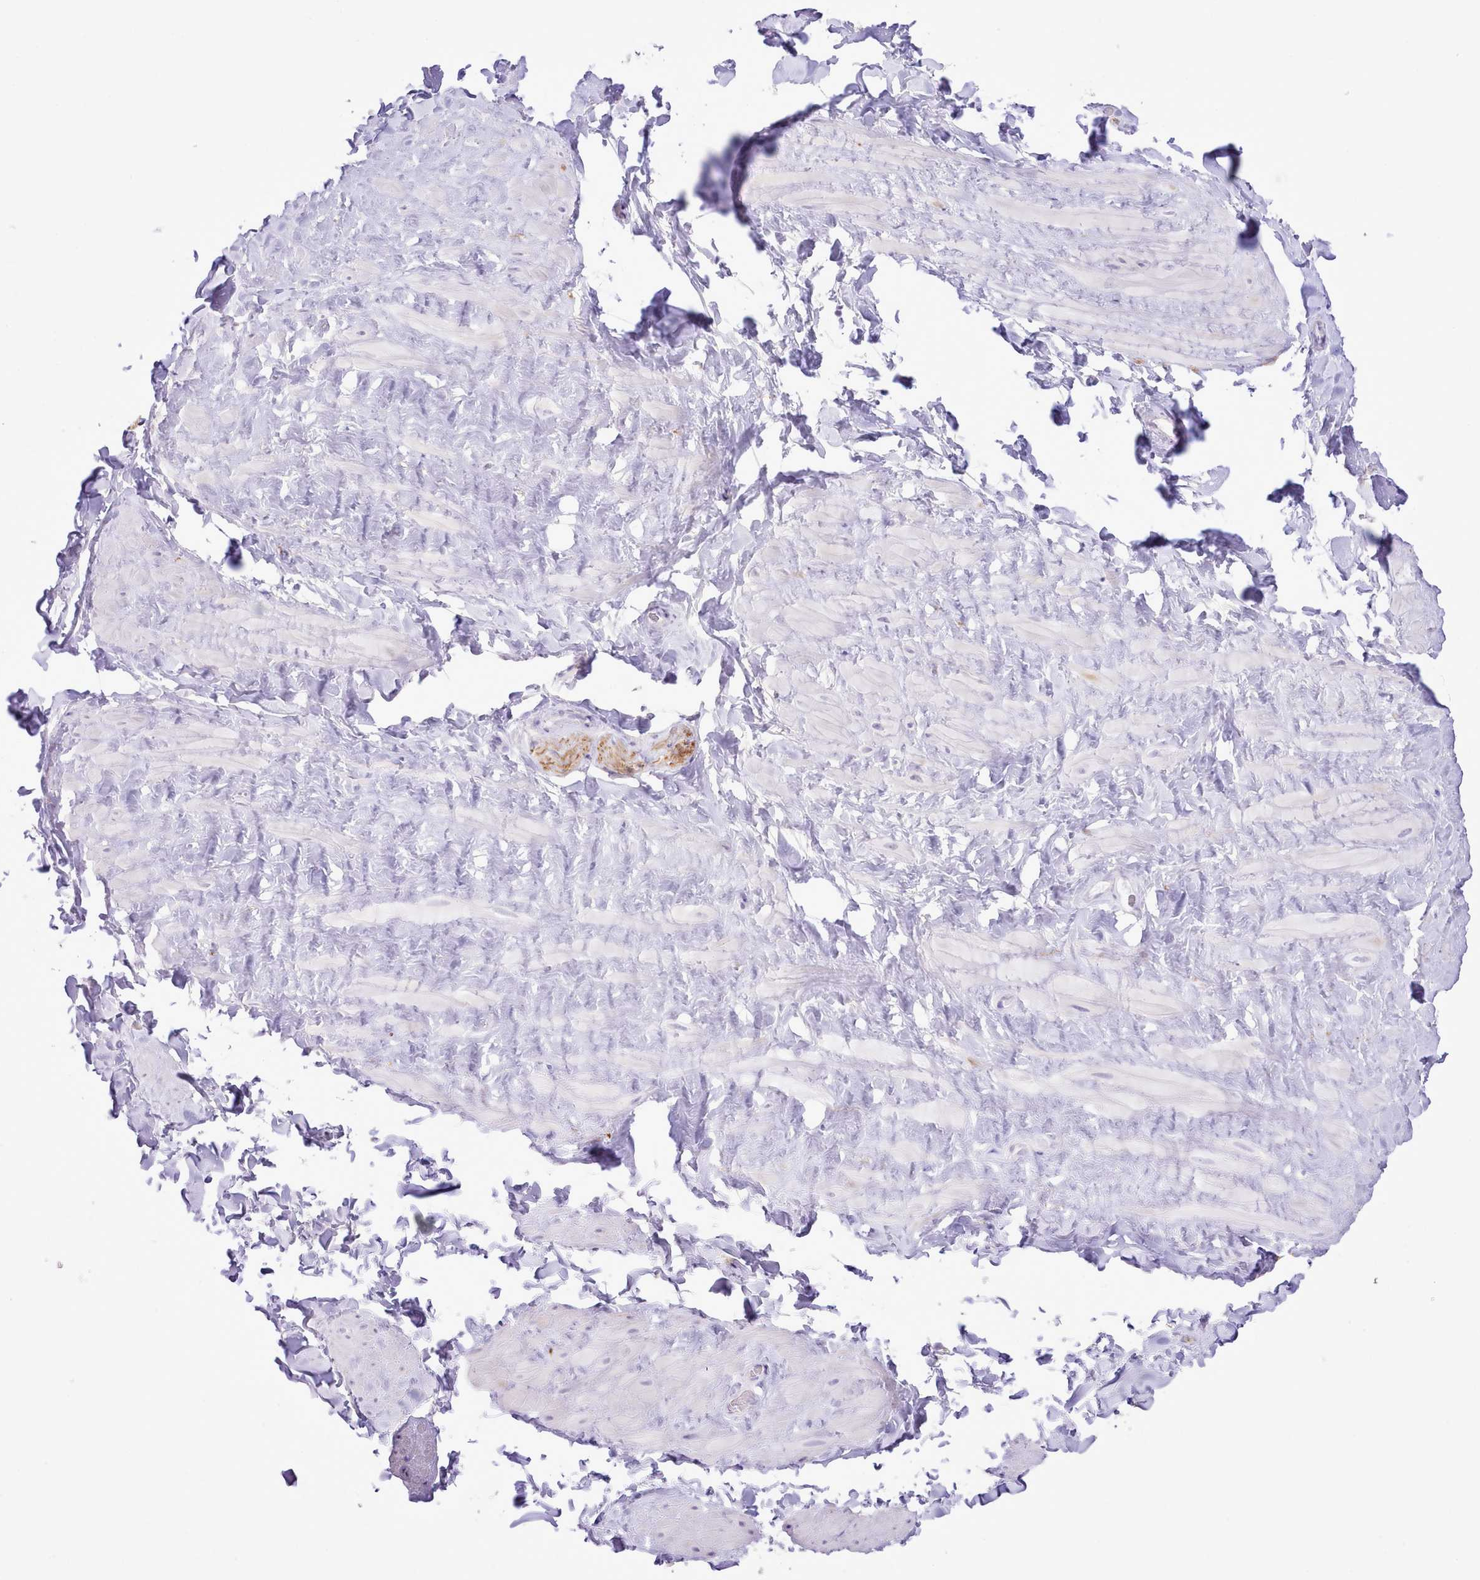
{"staining": {"intensity": "negative", "quantity": "none", "location": "none"}, "tissue": "soft tissue", "cell_type": "Fibroblasts", "image_type": "normal", "snomed": [{"axis": "morphology", "description": "Normal tissue, NOS"}, {"axis": "topography", "description": "Soft tissue"}, {"axis": "topography", "description": "Vascular tissue"}], "caption": "This is an immunohistochemistry micrograph of benign soft tissue. There is no expression in fibroblasts.", "gene": "MDFI", "patient": {"sex": "male", "age": 41}}